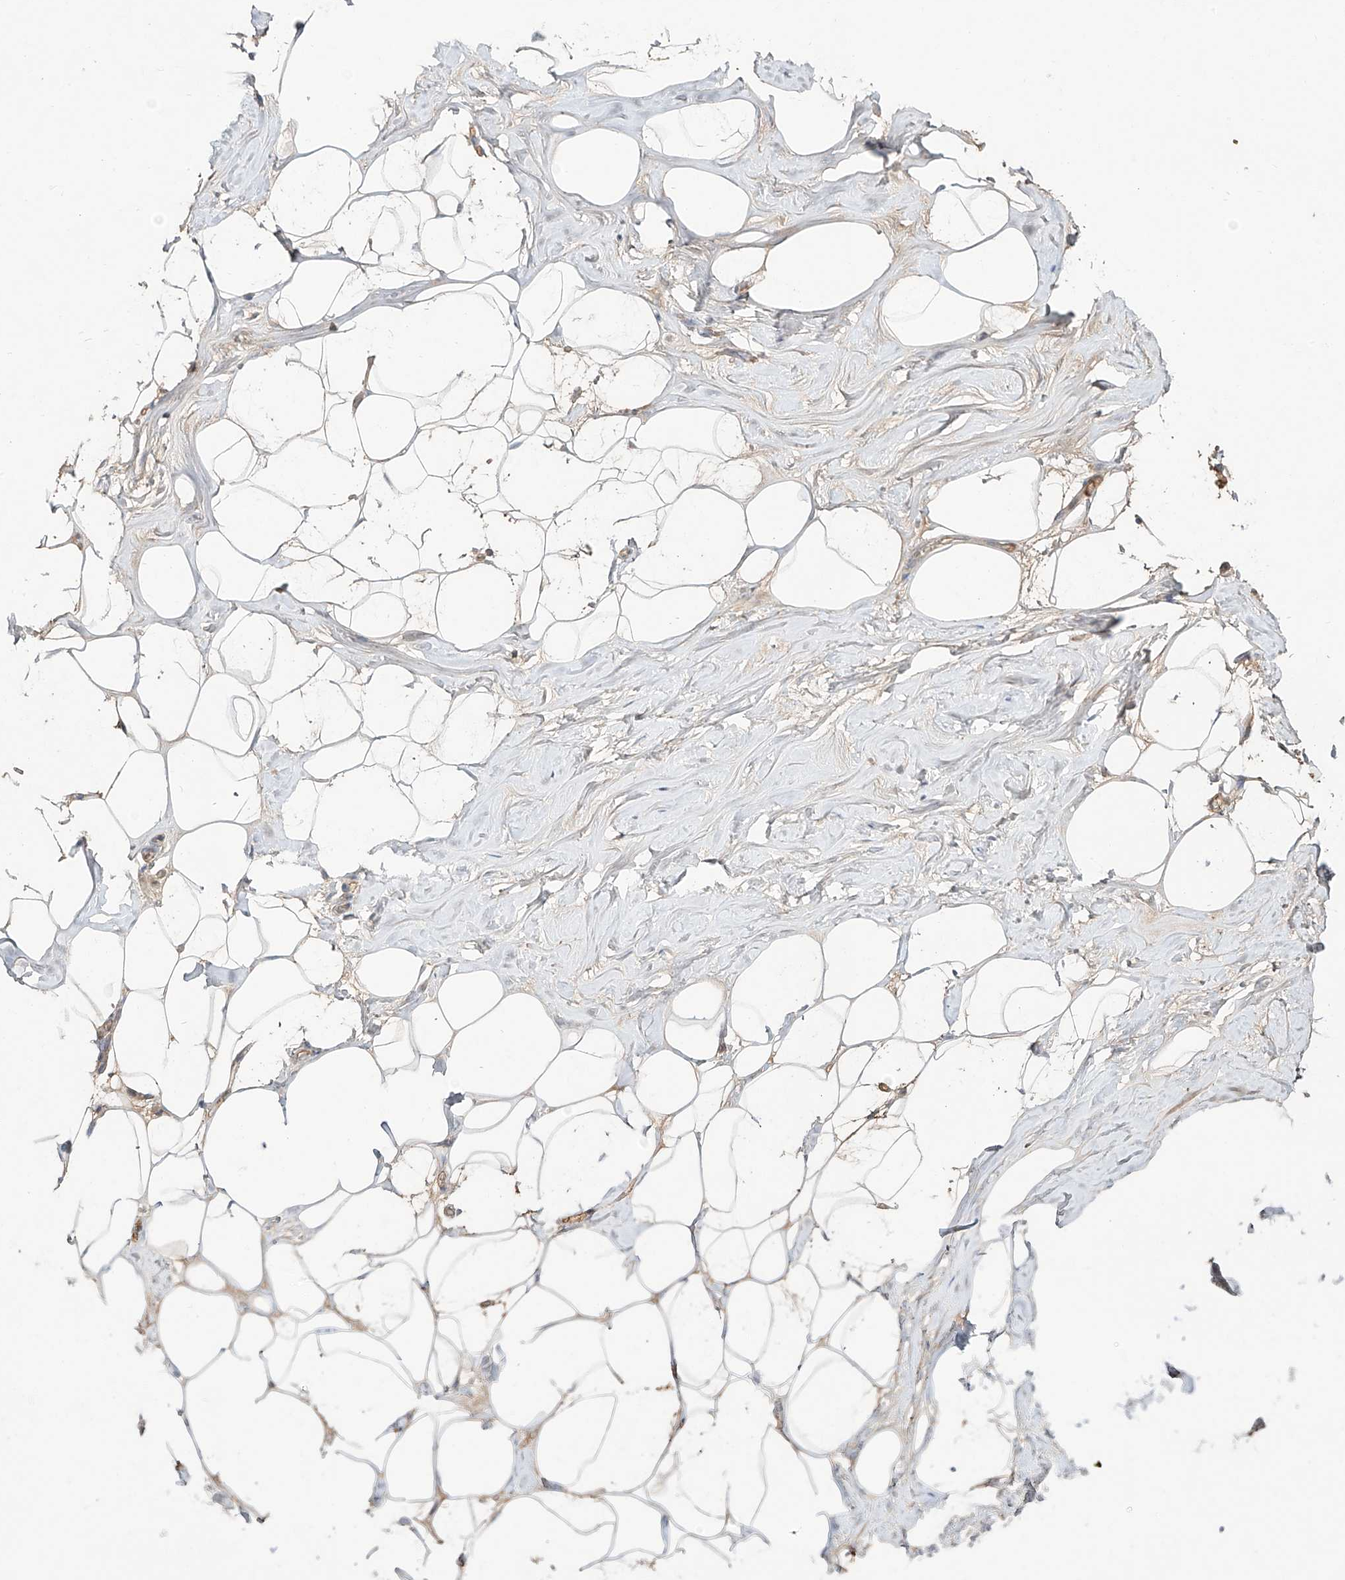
{"staining": {"intensity": "weak", "quantity": ">75%", "location": "cytoplasmic/membranous"}, "tissue": "adipose tissue", "cell_type": "Adipocytes", "image_type": "normal", "snomed": [{"axis": "morphology", "description": "Normal tissue, NOS"}, {"axis": "morphology", "description": "Fibrosis, NOS"}, {"axis": "topography", "description": "Breast"}, {"axis": "topography", "description": "Adipose tissue"}], "caption": "A photomicrograph of adipose tissue stained for a protein displays weak cytoplasmic/membranous brown staining in adipocytes.", "gene": "ERO1A", "patient": {"sex": "female", "age": 39}}